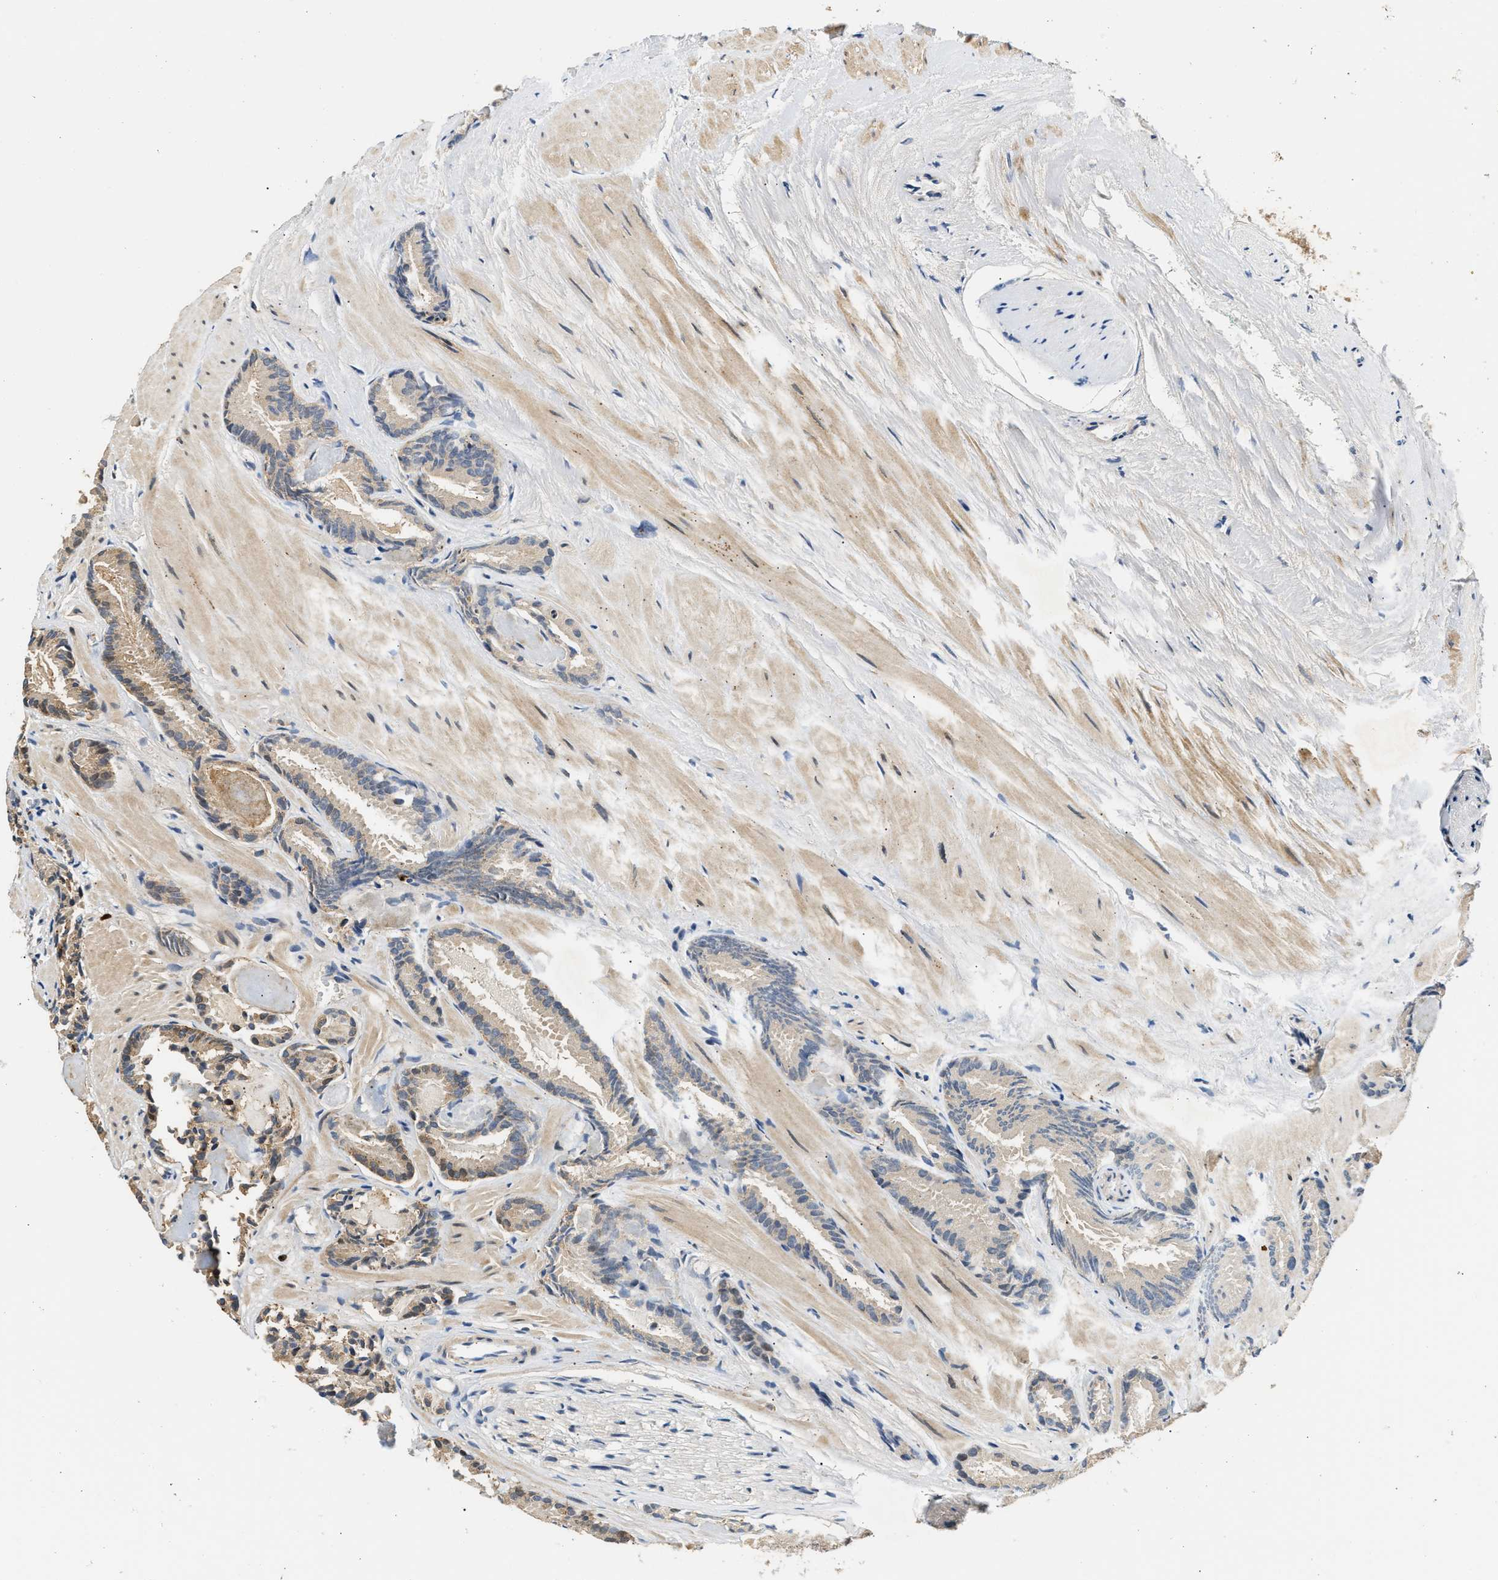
{"staining": {"intensity": "weak", "quantity": "<25%", "location": "cytoplasmic/membranous"}, "tissue": "prostate cancer", "cell_type": "Tumor cells", "image_type": "cancer", "snomed": [{"axis": "morphology", "description": "Adenocarcinoma, Low grade"}, {"axis": "topography", "description": "Prostate"}], "caption": "Micrograph shows no significant protein positivity in tumor cells of prostate cancer.", "gene": "LARP6", "patient": {"sex": "male", "age": 51}}